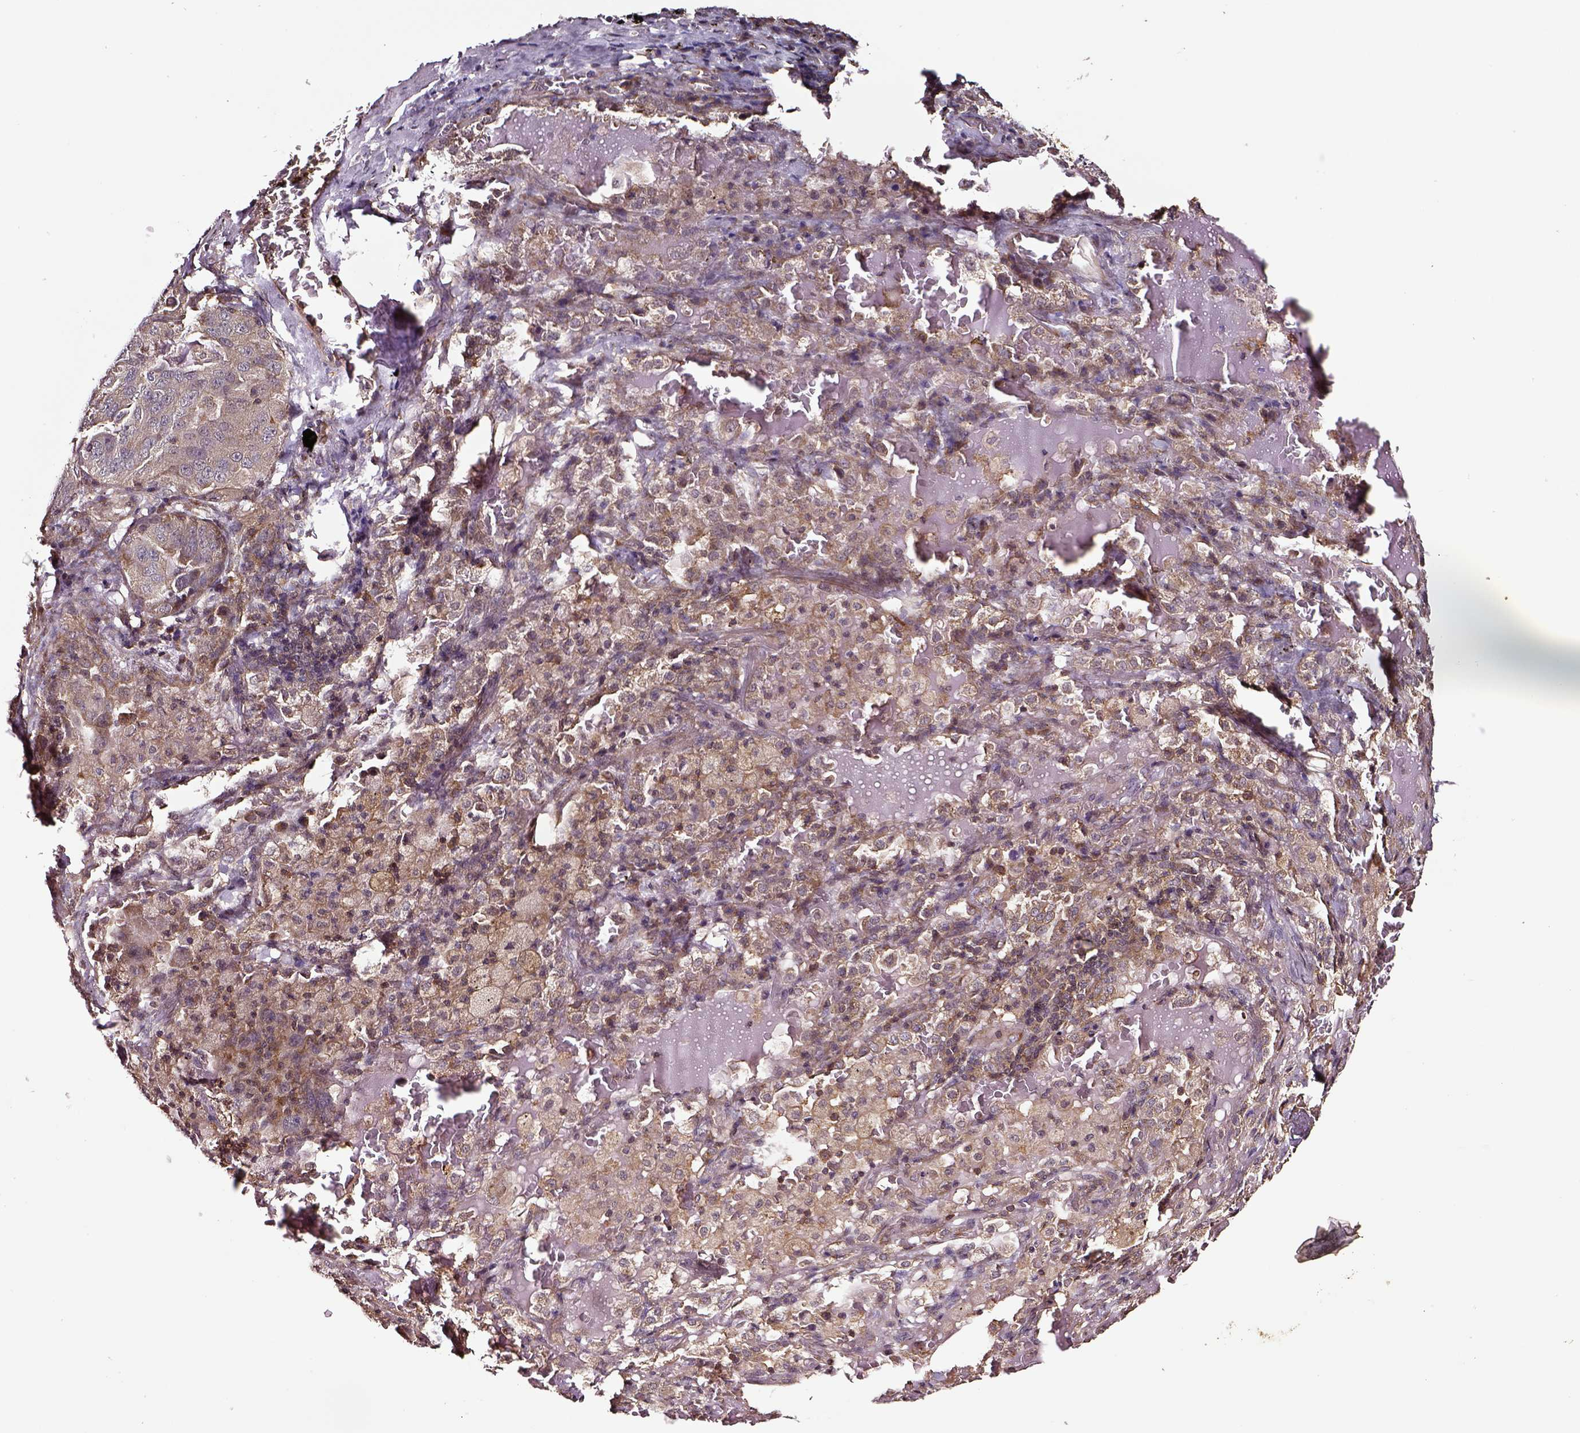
{"staining": {"intensity": "moderate", "quantity": "<25%", "location": "cytoplasmic/membranous"}, "tissue": "lung cancer", "cell_type": "Tumor cells", "image_type": "cancer", "snomed": [{"axis": "morphology", "description": "Adenocarcinoma, NOS"}, {"axis": "topography", "description": "Lung"}], "caption": "Immunohistochemical staining of human lung adenocarcinoma displays low levels of moderate cytoplasmic/membranous protein positivity in about <25% of tumor cells.", "gene": "RASSF5", "patient": {"sex": "female", "age": 61}}